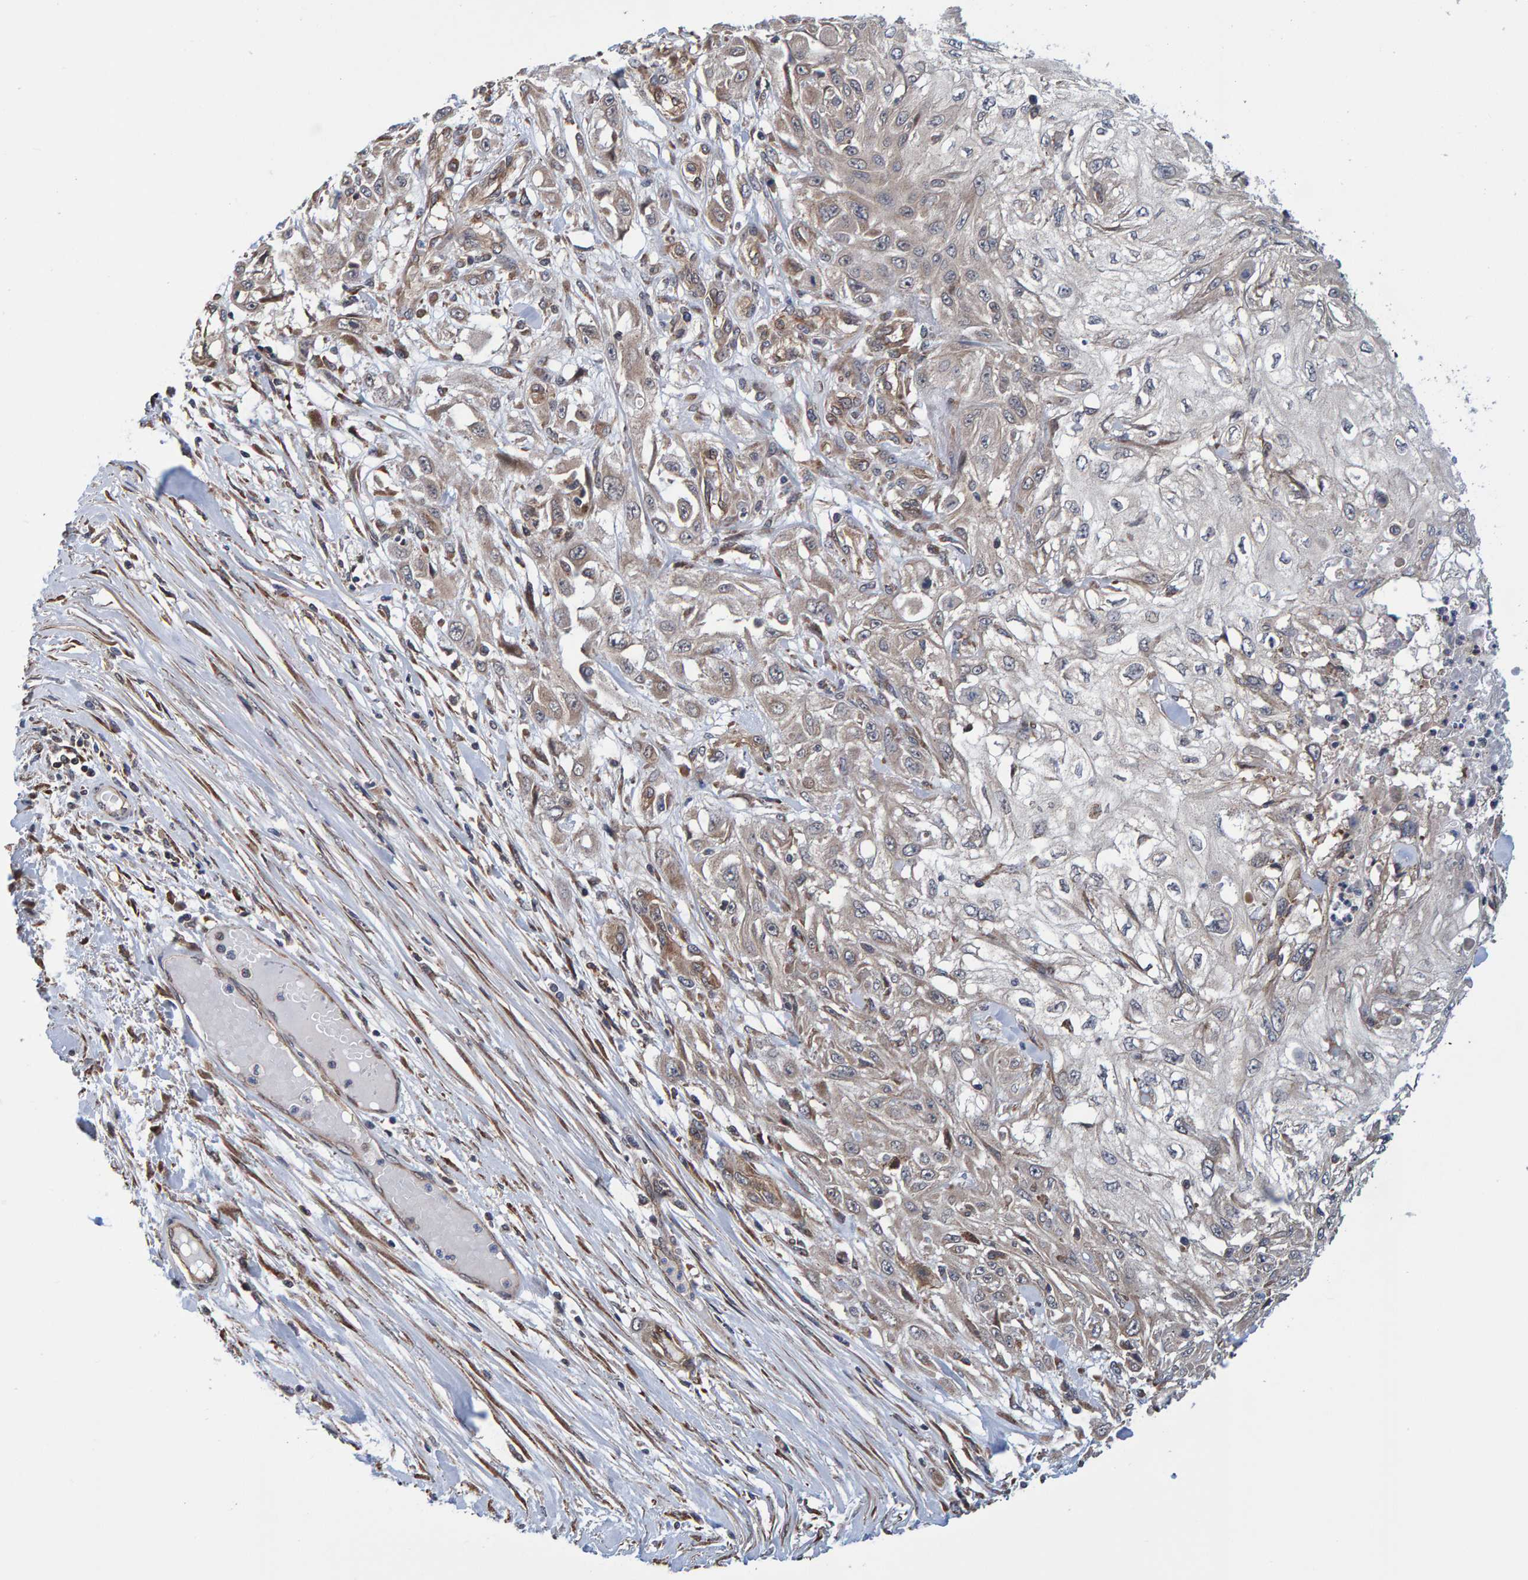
{"staining": {"intensity": "weak", "quantity": "25%-75%", "location": "cytoplasmic/membranous"}, "tissue": "skin cancer", "cell_type": "Tumor cells", "image_type": "cancer", "snomed": [{"axis": "morphology", "description": "Squamous cell carcinoma, NOS"}, {"axis": "morphology", "description": "Squamous cell carcinoma, metastatic, NOS"}, {"axis": "topography", "description": "Skin"}, {"axis": "topography", "description": "Lymph node"}], "caption": "Weak cytoplasmic/membranous expression is appreciated in approximately 25%-75% of tumor cells in skin cancer.", "gene": "SCRN2", "patient": {"sex": "male", "age": 75}}